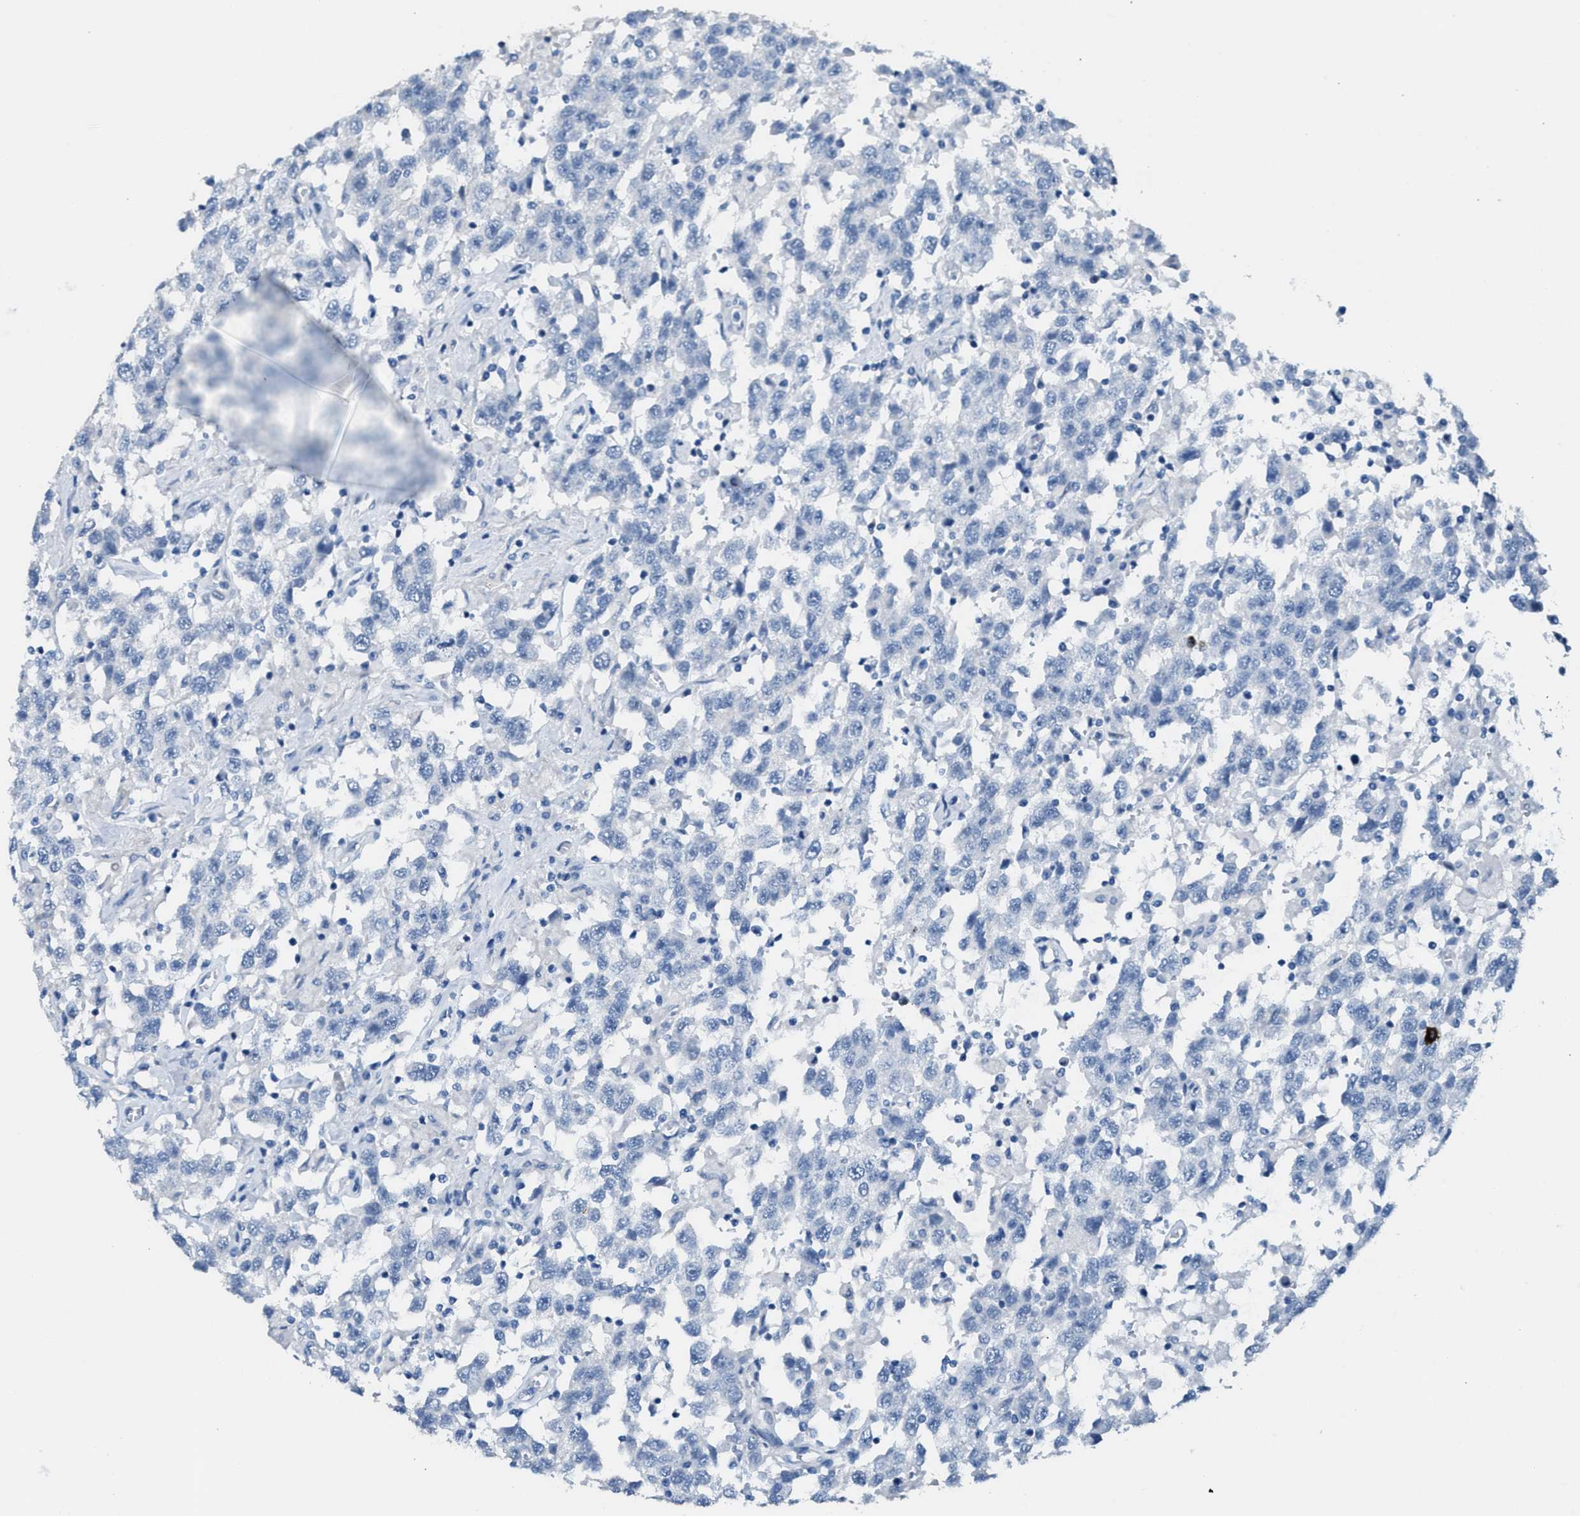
{"staining": {"intensity": "negative", "quantity": "none", "location": "none"}, "tissue": "testis cancer", "cell_type": "Tumor cells", "image_type": "cancer", "snomed": [{"axis": "morphology", "description": "Seminoma, NOS"}, {"axis": "topography", "description": "Testis"}], "caption": "Testis seminoma was stained to show a protein in brown. There is no significant expression in tumor cells.", "gene": "MPP3", "patient": {"sex": "male", "age": 41}}